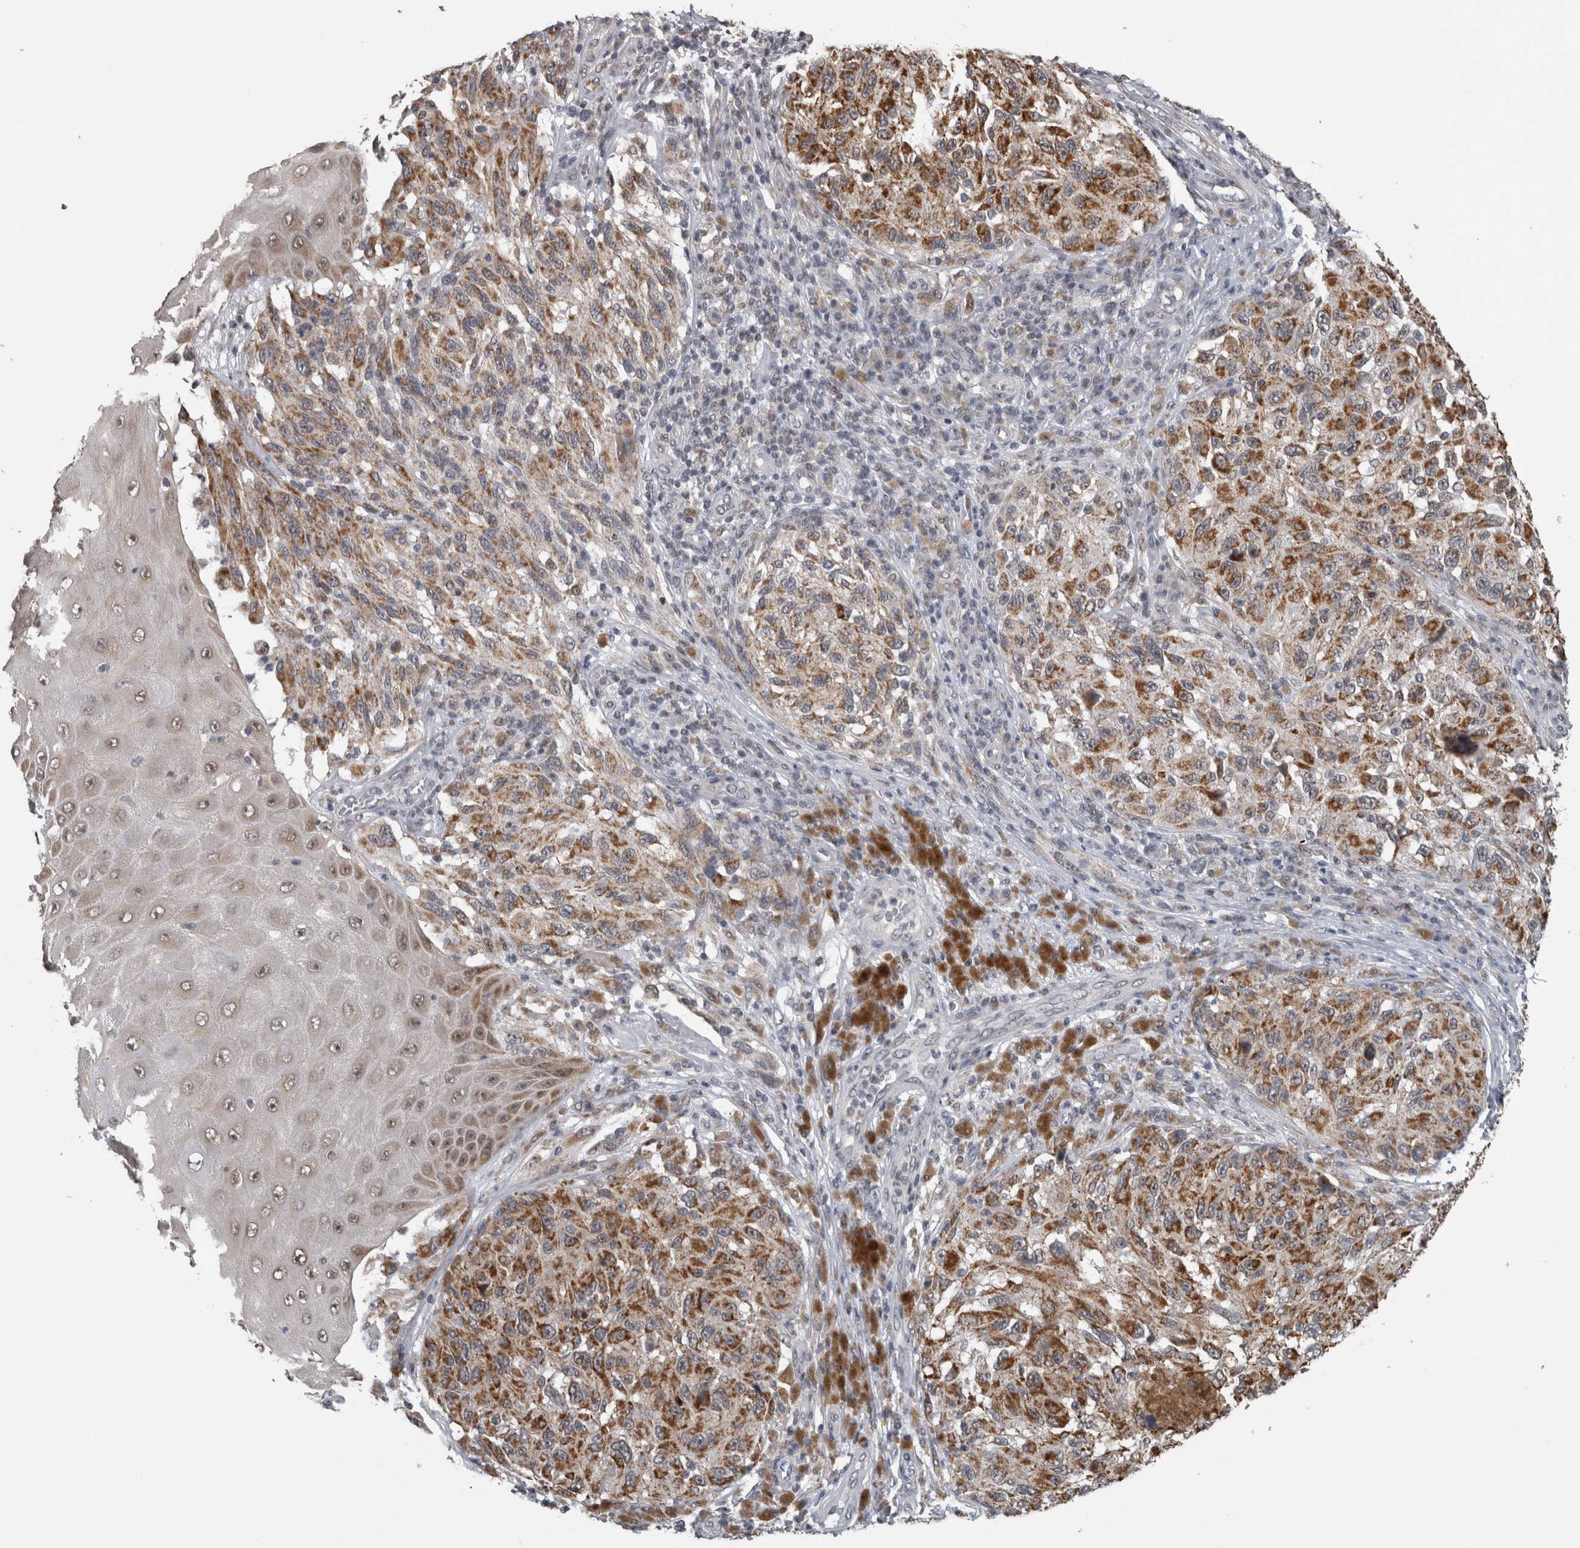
{"staining": {"intensity": "moderate", "quantity": ">75%", "location": "cytoplasmic/membranous"}, "tissue": "melanoma", "cell_type": "Tumor cells", "image_type": "cancer", "snomed": [{"axis": "morphology", "description": "Malignant melanoma, NOS"}, {"axis": "topography", "description": "Skin"}], "caption": "Human malignant melanoma stained with a protein marker displays moderate staining in tumor cells.", "gene": "OR2K2", "patient": {"sex": "female", "age": 73}}